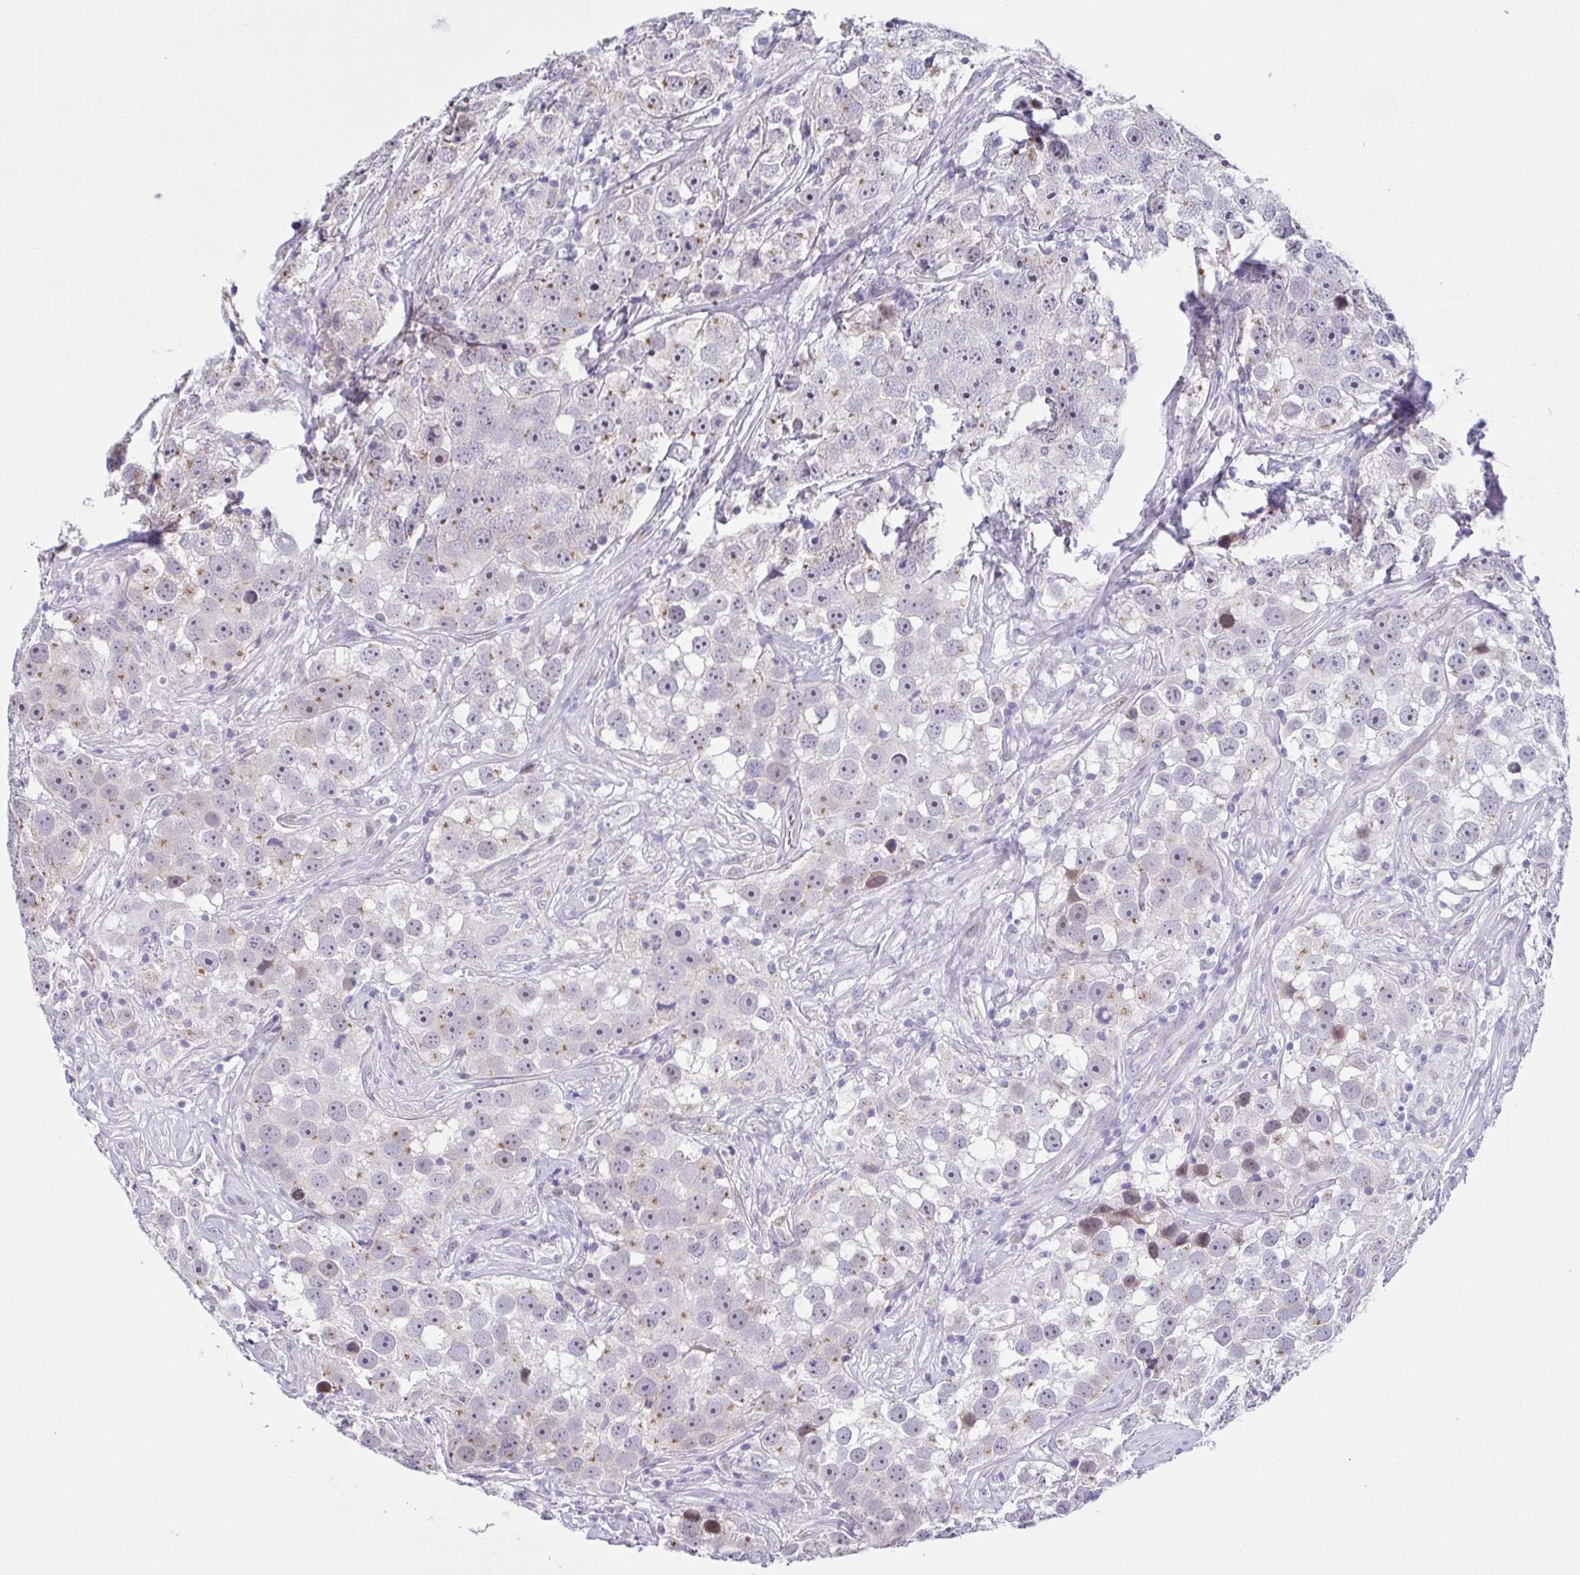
{"staining": {"intensity": "weak", "quantity": "<25%", "location": "cytoplasmic/membranous"}, "tissue": "testis cancer", "cell_type": "Tumor cells", "image_type": "cancer", "snomed": [{"axis": "morphology", "description": "Seminoma, NOS"}, {"axis": "topography", "description": "Testis"}], "caption": "Tumor cells show no significant protein expression in testis cancer (seminoma).", "gene": "TGM3", "patient": {"sex": "male", "age": 49}}